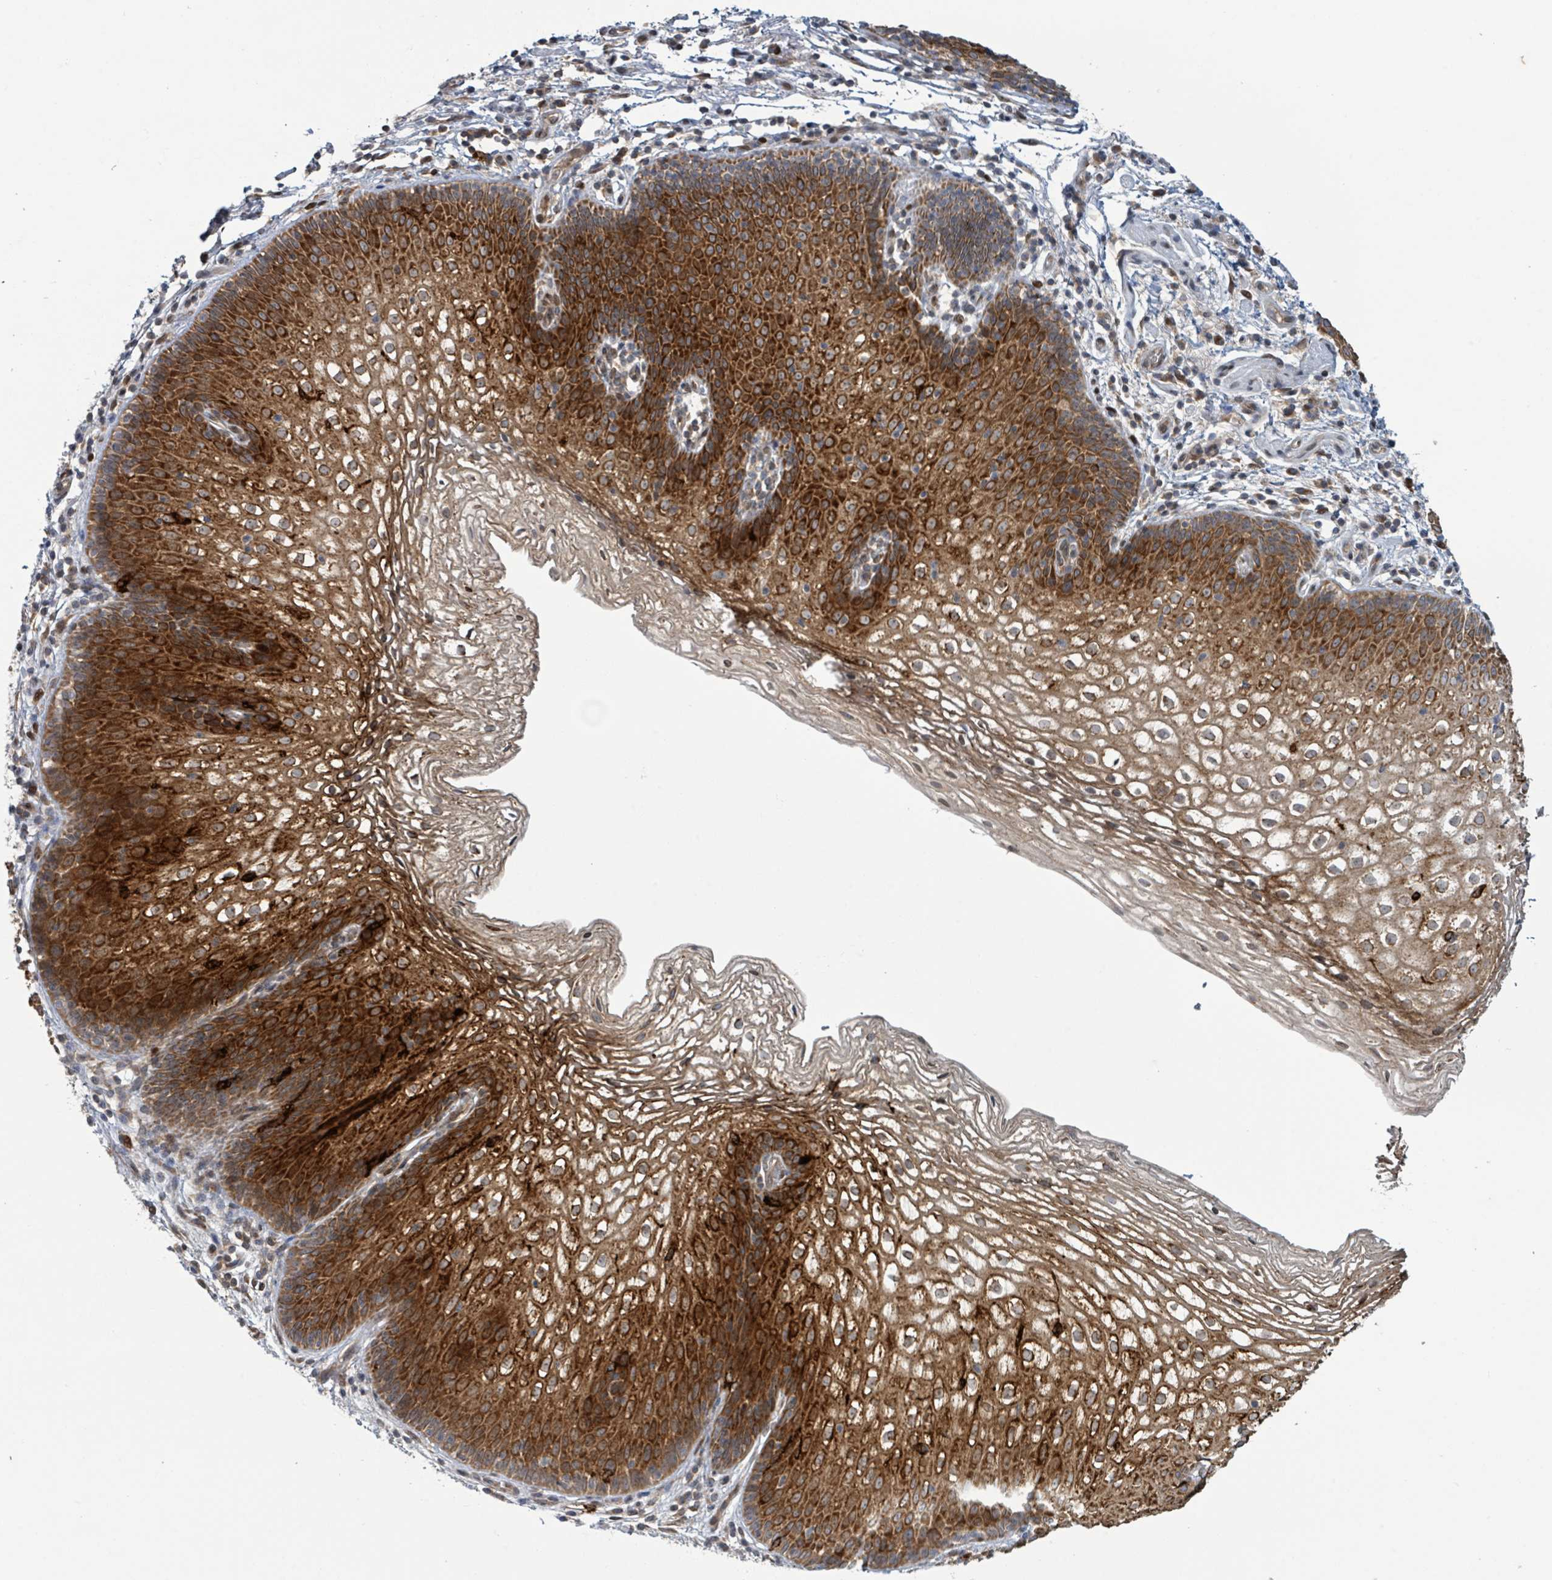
{"staining": {"intensity": "strong", "quantity": ">75%", "location": "cytoplasmic/membranous"}, "tissue": "vagina", "cell_type": "Squamous epithelial cells", "image_type": "normal", "snomed": [{"axis": "morphology", "description": "Normal tissue, NOS"}, {"axis": "topography", "description": "Vagina"}], "caption": "IHC staining of normal vagina, which exhibits high levels of strong cytoplasmic/membranous positivity in approximately >75% of squamous epithelial cells indicating strong cytoplasmic/membranous protein positivity. The staining was performed using DAB (brown) for protein detection and nuclei were counterstained in hematoxylin (blue).", "gene": "OR51E1", "patient": {"sex": "female", "age": 47}}